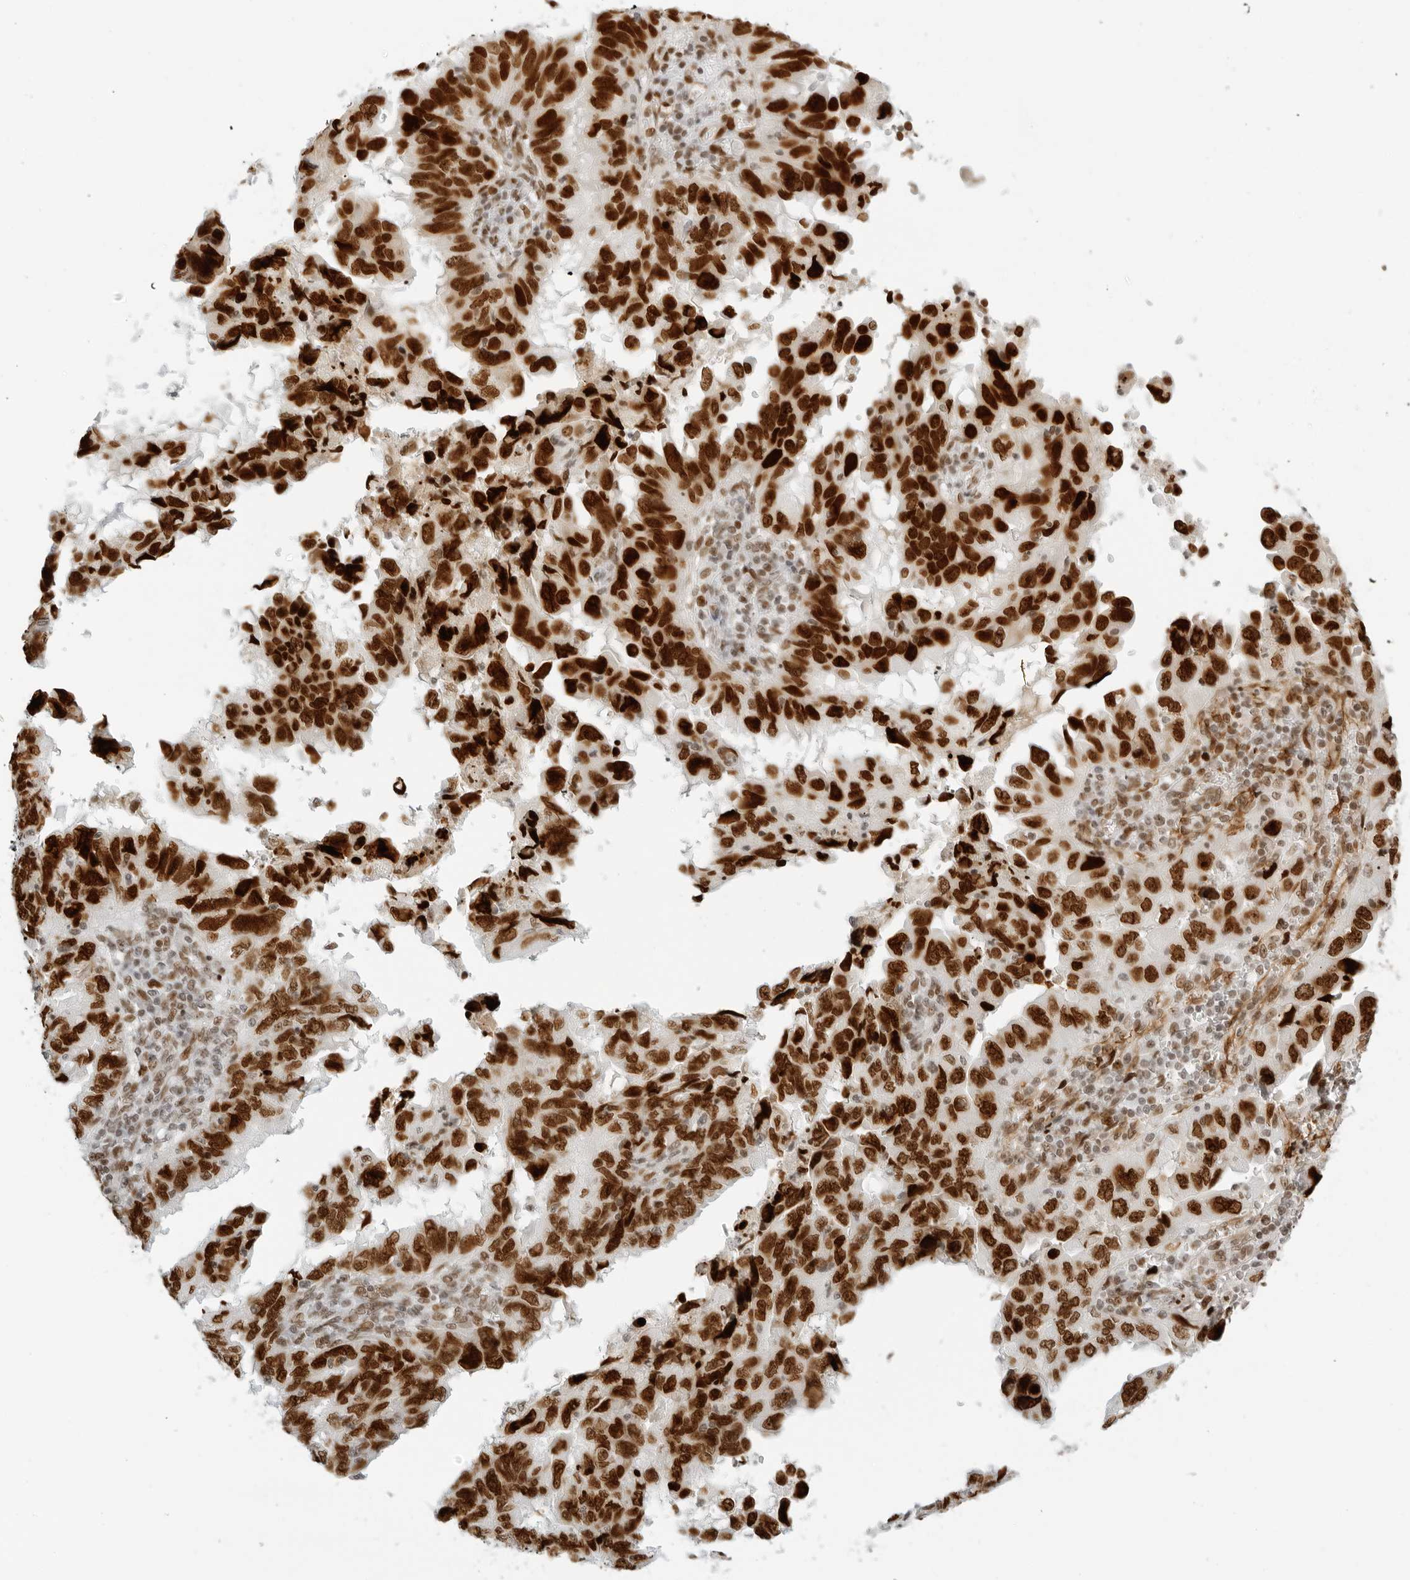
{"staining": {"intensity": "strong", "quantity": ">75%", "location": "nuclear"}, "tissue": "endometrial cancer", "cell_type": "Tumor cells", "image_type": "cancer", "snomed": [{"axis": "morphology", "description": "Adenocarcinoma, NOS"}, {"axis": "topography", "description": "Uterus"}], "caption": "High-power microscopy captured an immunohistochemistry image of adenocarcinoma (endometrial), revealing strong nuclear positivity in approximately >75% of tumor cells.", "gene": "RCC1", "patient": {"sex": "female", "age": 77}}